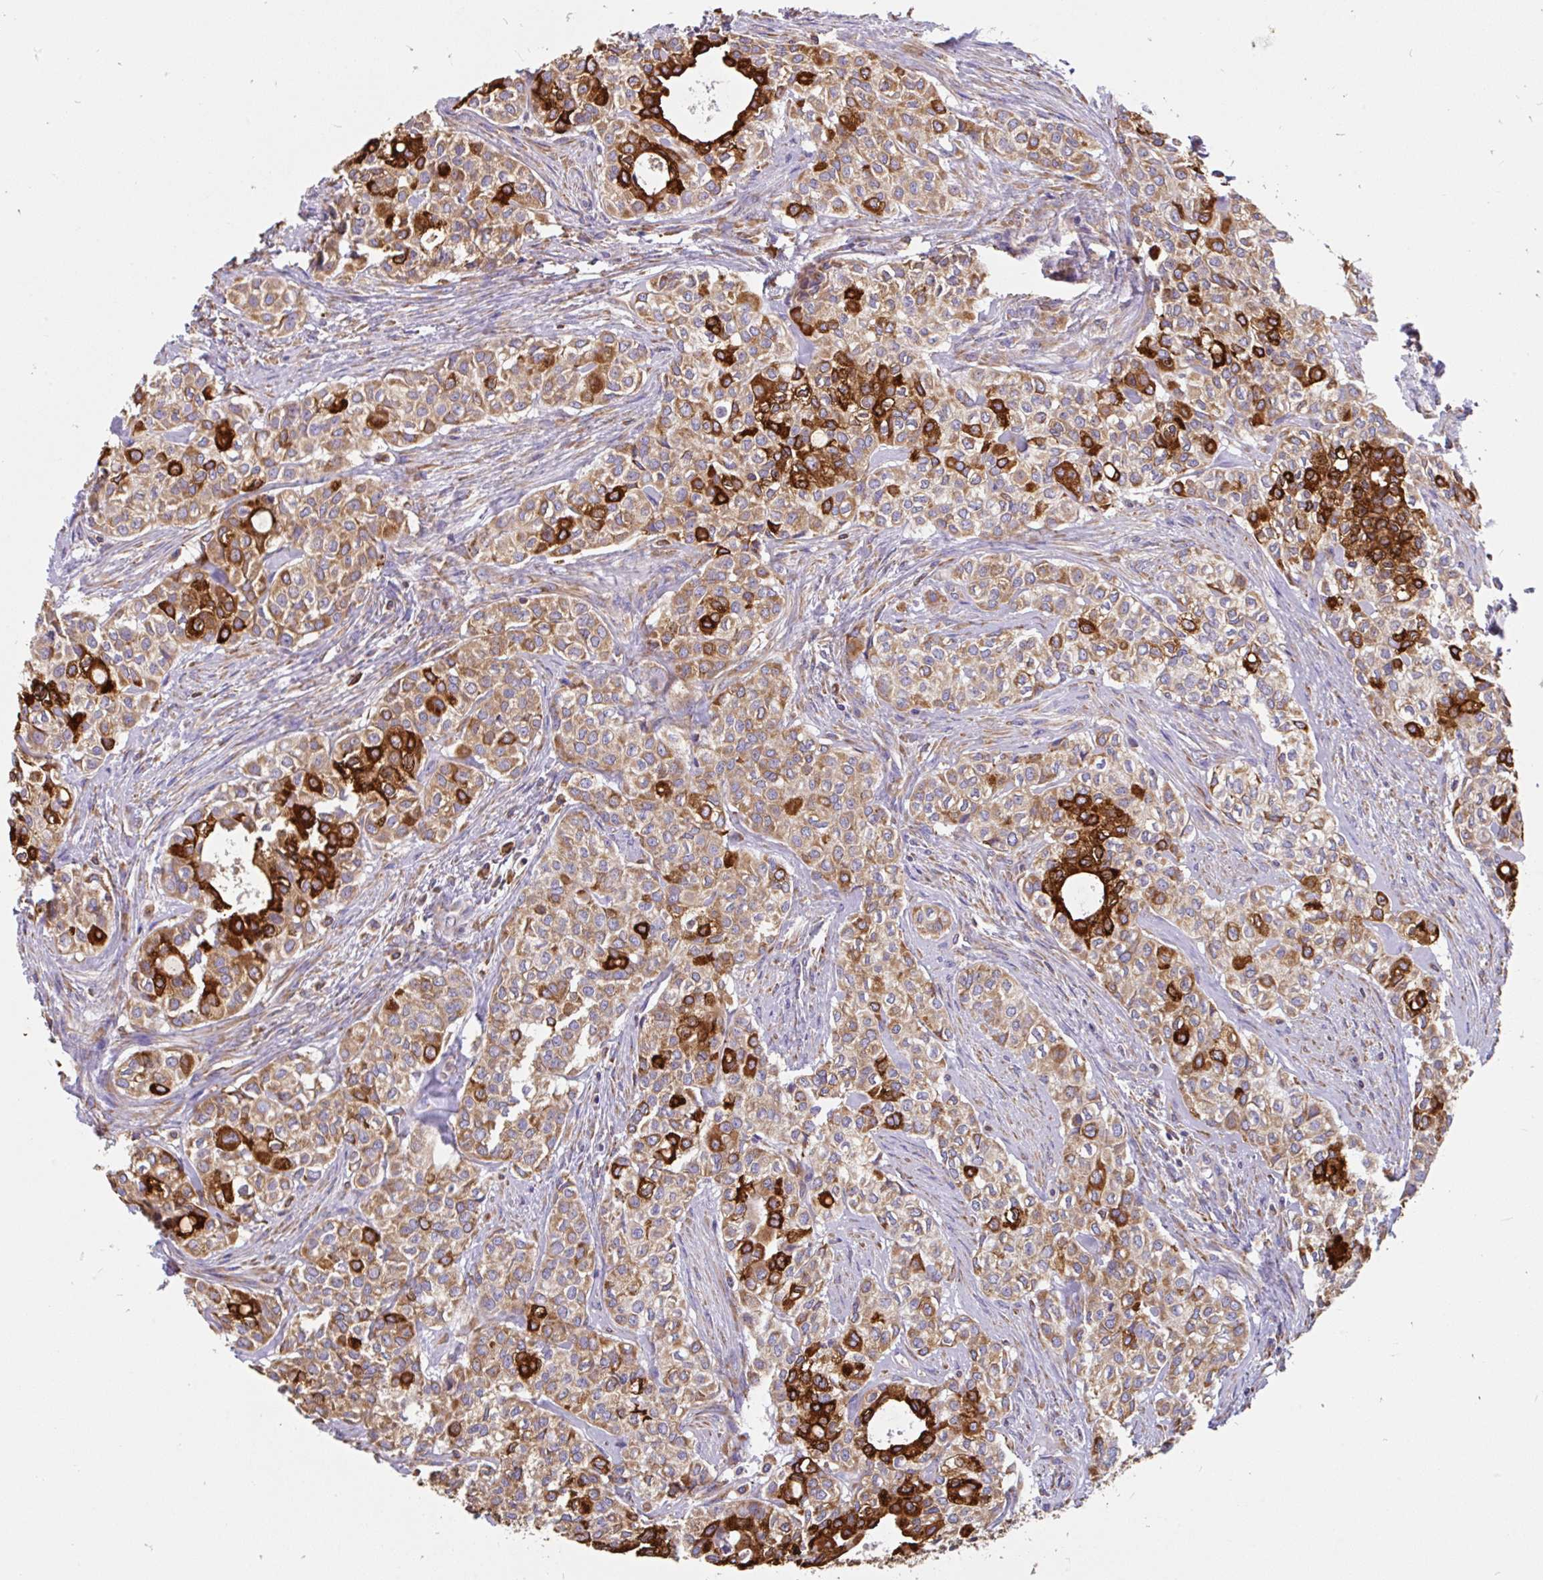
{"staining": {"intensity": "strong", "quantity": "25%-75%", "location": "cytoplasmic/membranous"}, "tissue": "head and neck cancer", "cell_type": "Tumor cells", "image_type": "cancer", "snomed": [{"axis": "morphology", "description": "Adenocarcinoma, NOS"}, {"axis": "topography", "description": "Head-Neck"}], "caption": "Head and neck cancer (adenocarcinoma) stained with DAB (3,3'-diaminobenzidine) IHC demonstrates high levels of strong cytoplasmic/membranous positivity in approximately 25%-75% of tumor cells.", "gene": "EML5", "patient": {"sex": "male", "age": 81}}